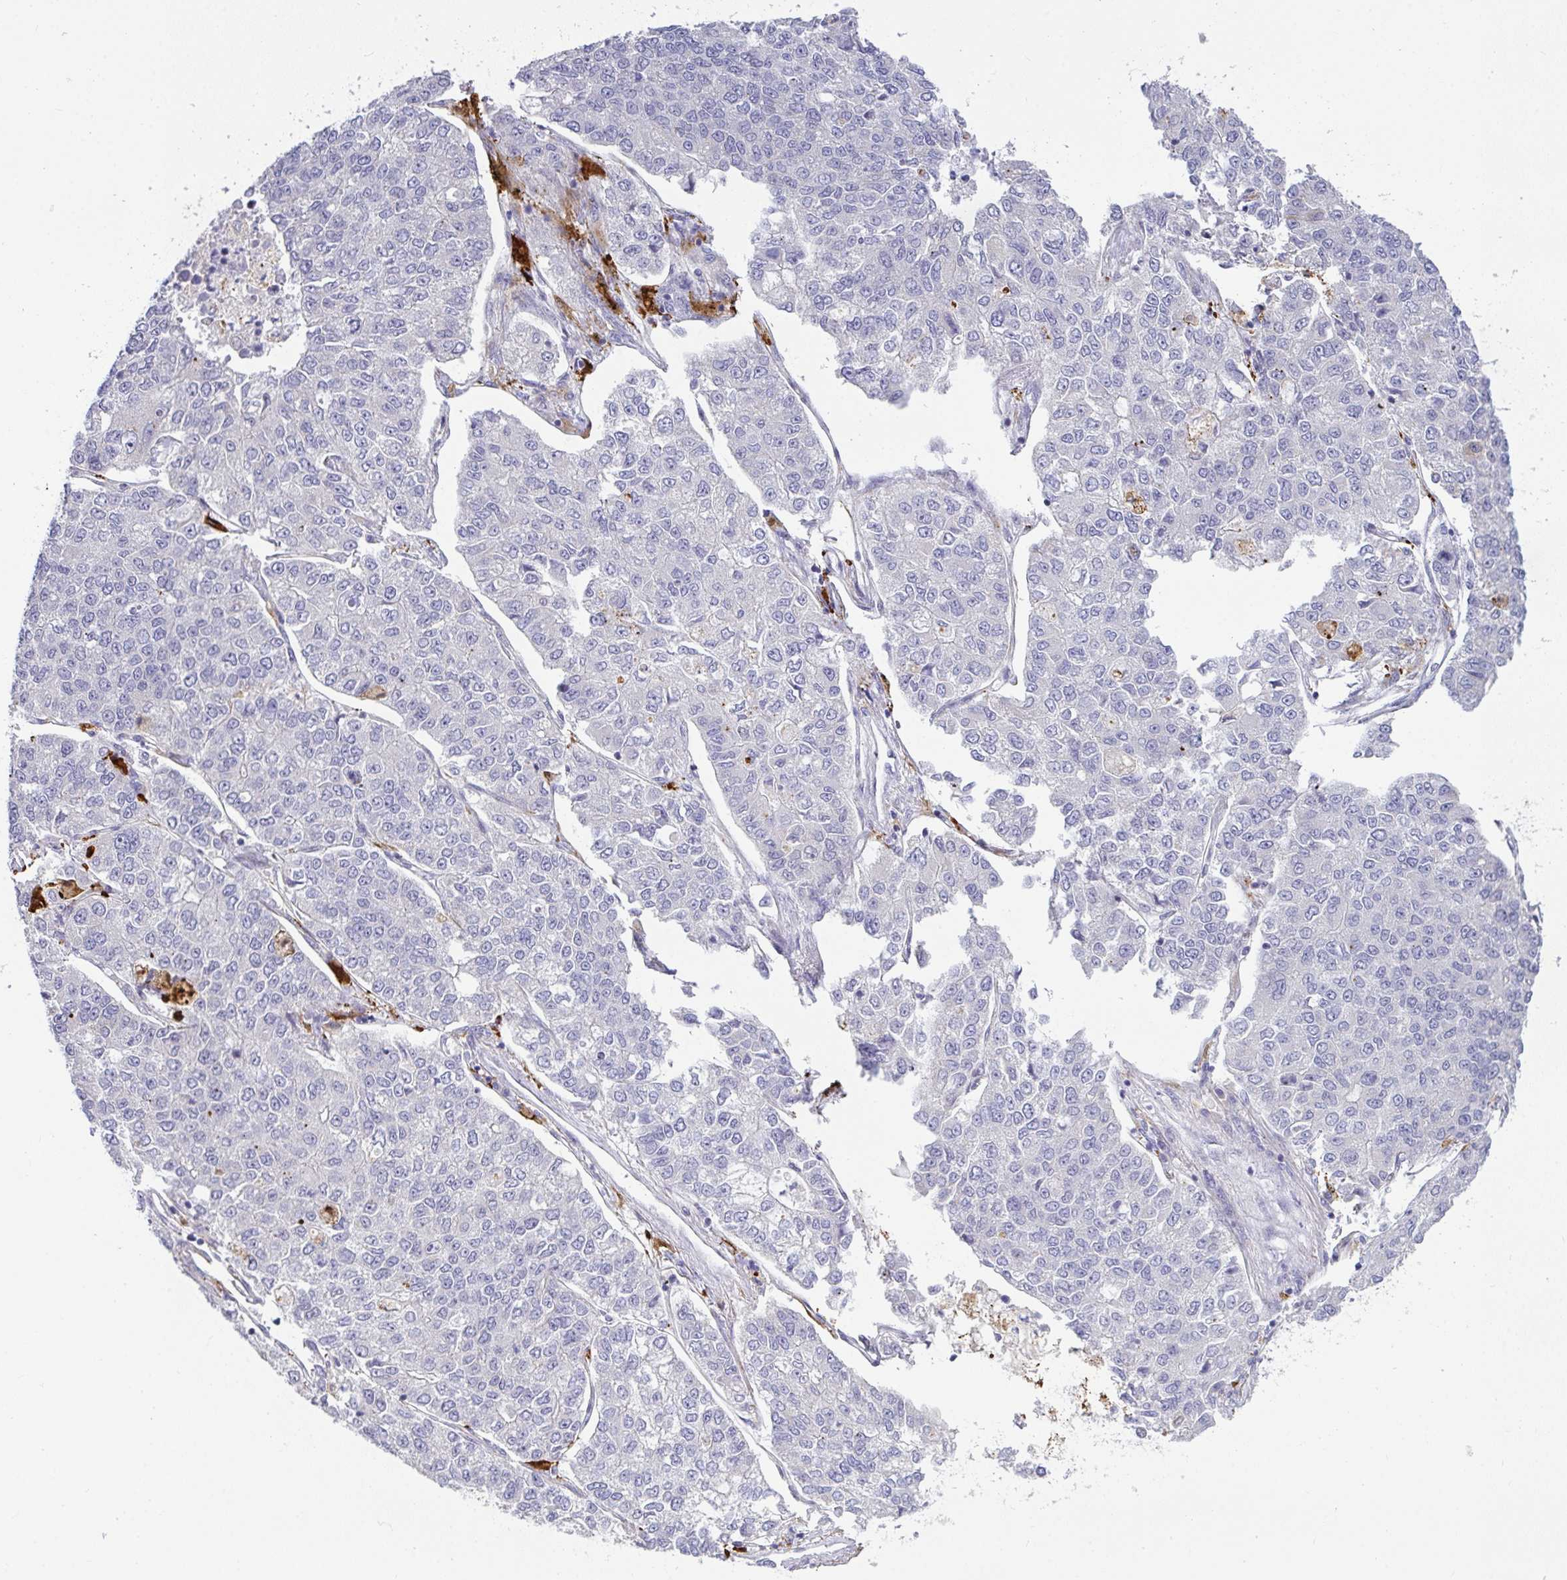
{"staining": {"intensity": "negative", "quantity": "none", "location": "none"}, "tissue": "lung cancer", "cell_type": "Tumor cells", "image_type": "cancer", "snomed": [{"axis": "morphology", "description": "Adenocarcinoma, NOS"}, {"axis": "topography", "description": "Lung"}], "caption": "This is an immunohistochemistry image of adenocarcinoma (lung). There is no expression in tumor cells.", "gene": "SRRM4", "patient": {"sex": "male", "age": 49}}